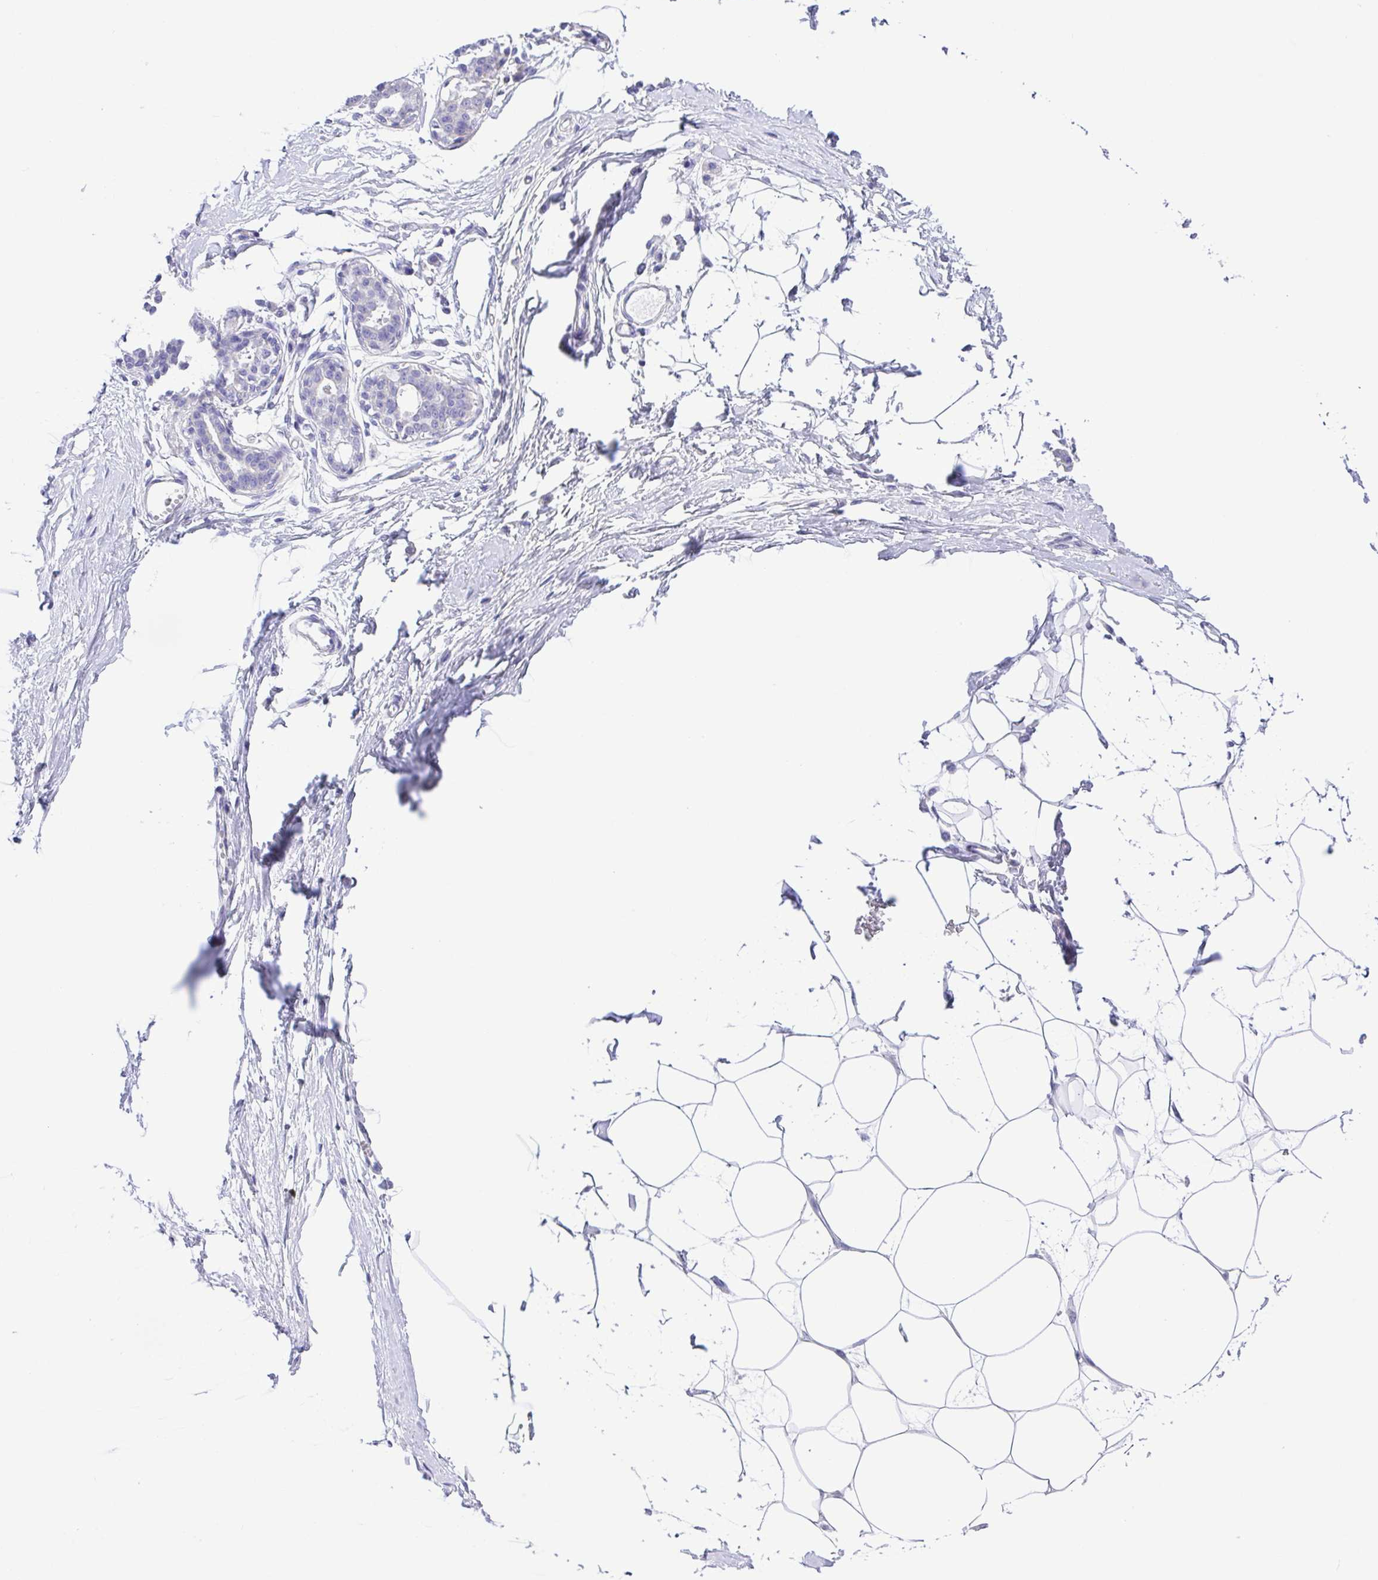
{"staining": {"intensity": "negative", "quantity": "none", "location": "none"}, "tissue": "breast", "cell_type": "Adipocytes", "image_type": "normal", "snomed": [{"axis": "morphology", "description": "Normal tissue, NOS"}, {"axis": "topography", "description": "Breast"}], "caption": "Immunohistochemistry histopathology image of unremarkable breast: human breast stained with DAB displays no significant protein expression in adipocytes. (Immunohistochemistry, brightfield microscopy, high magnification).", "gene": "CD72", "patient": {"sex": "female", "age": 45}}